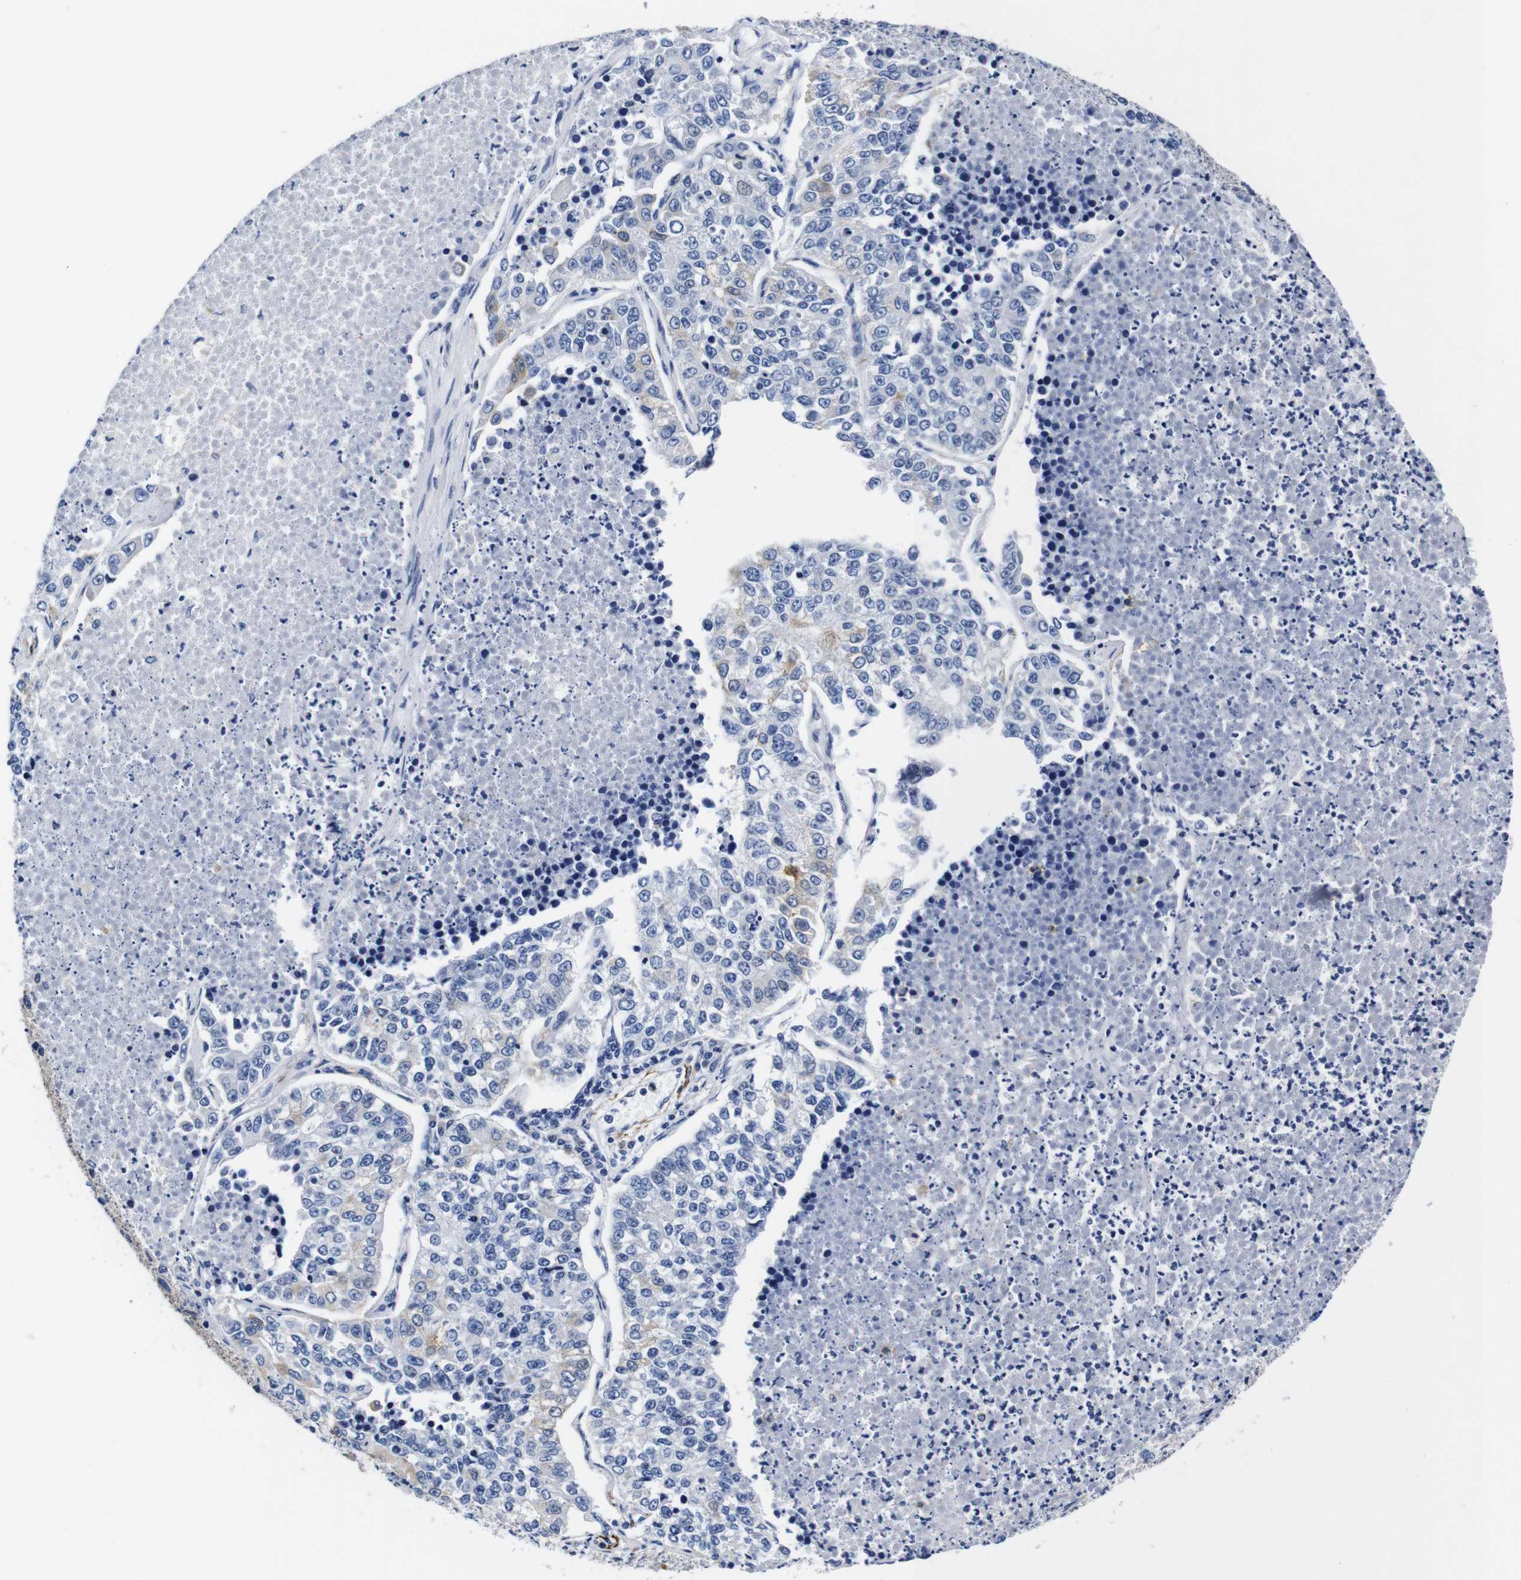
{"staining": {"intensity": "negative", "quantity": "none", "location": "none"}, "tissue": "lung cancer", "cell_type": "Tumor cells", "image_type": "cancer", "snomed": [{"axis": "morphology", "description": "Adenocarcinoma, NOS"}, {"axis": "topography", "description": "Lung"}], "caption": "IHC image of lung cancer stained for a protein (brown), which exhibits no expression in tumor cells.", "gene": "LRIG1", "patient": {"sex": "male", "age": 49}}